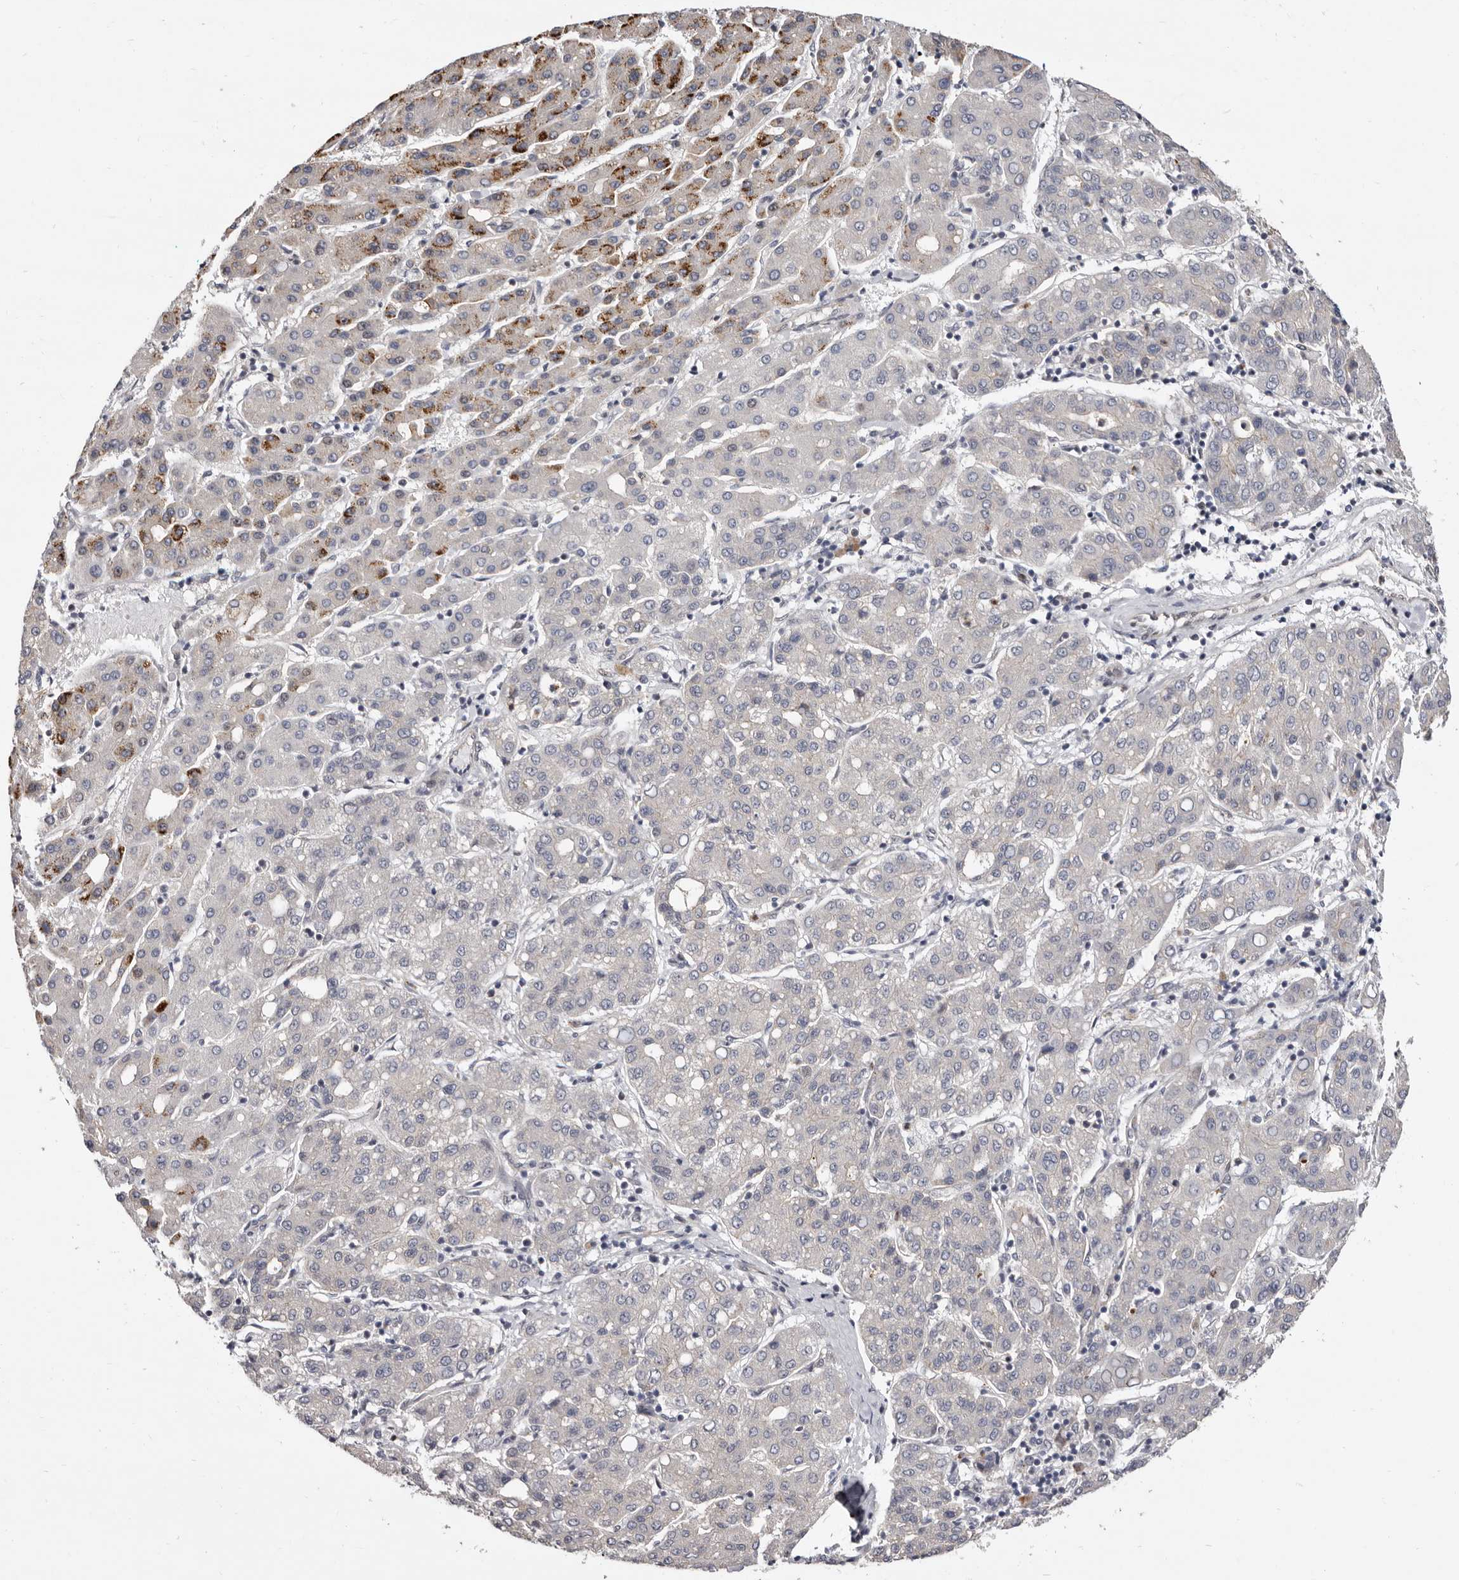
{"staining": {"intensity": "moderate", "quantity": "<25%", "location": "cytoplasmic/membranous"}, "tissue": "liver cancer", "cell_type": "Tumor cells", "image_type": "cancer", "snomed": [{"axis": "morphology", "description": "Carcinoma, Hepatocellular, NOS"}, {"axis": "topography", "description": "Liver"}], "caption": "Protein staining shows moderate cytoplasmic/membranous expression in approximately <25% of tumor cells in hepatocellular carcinoma (liver).", "gene": "GLRX3", "patient": {"sex": "male", "age": 65}}